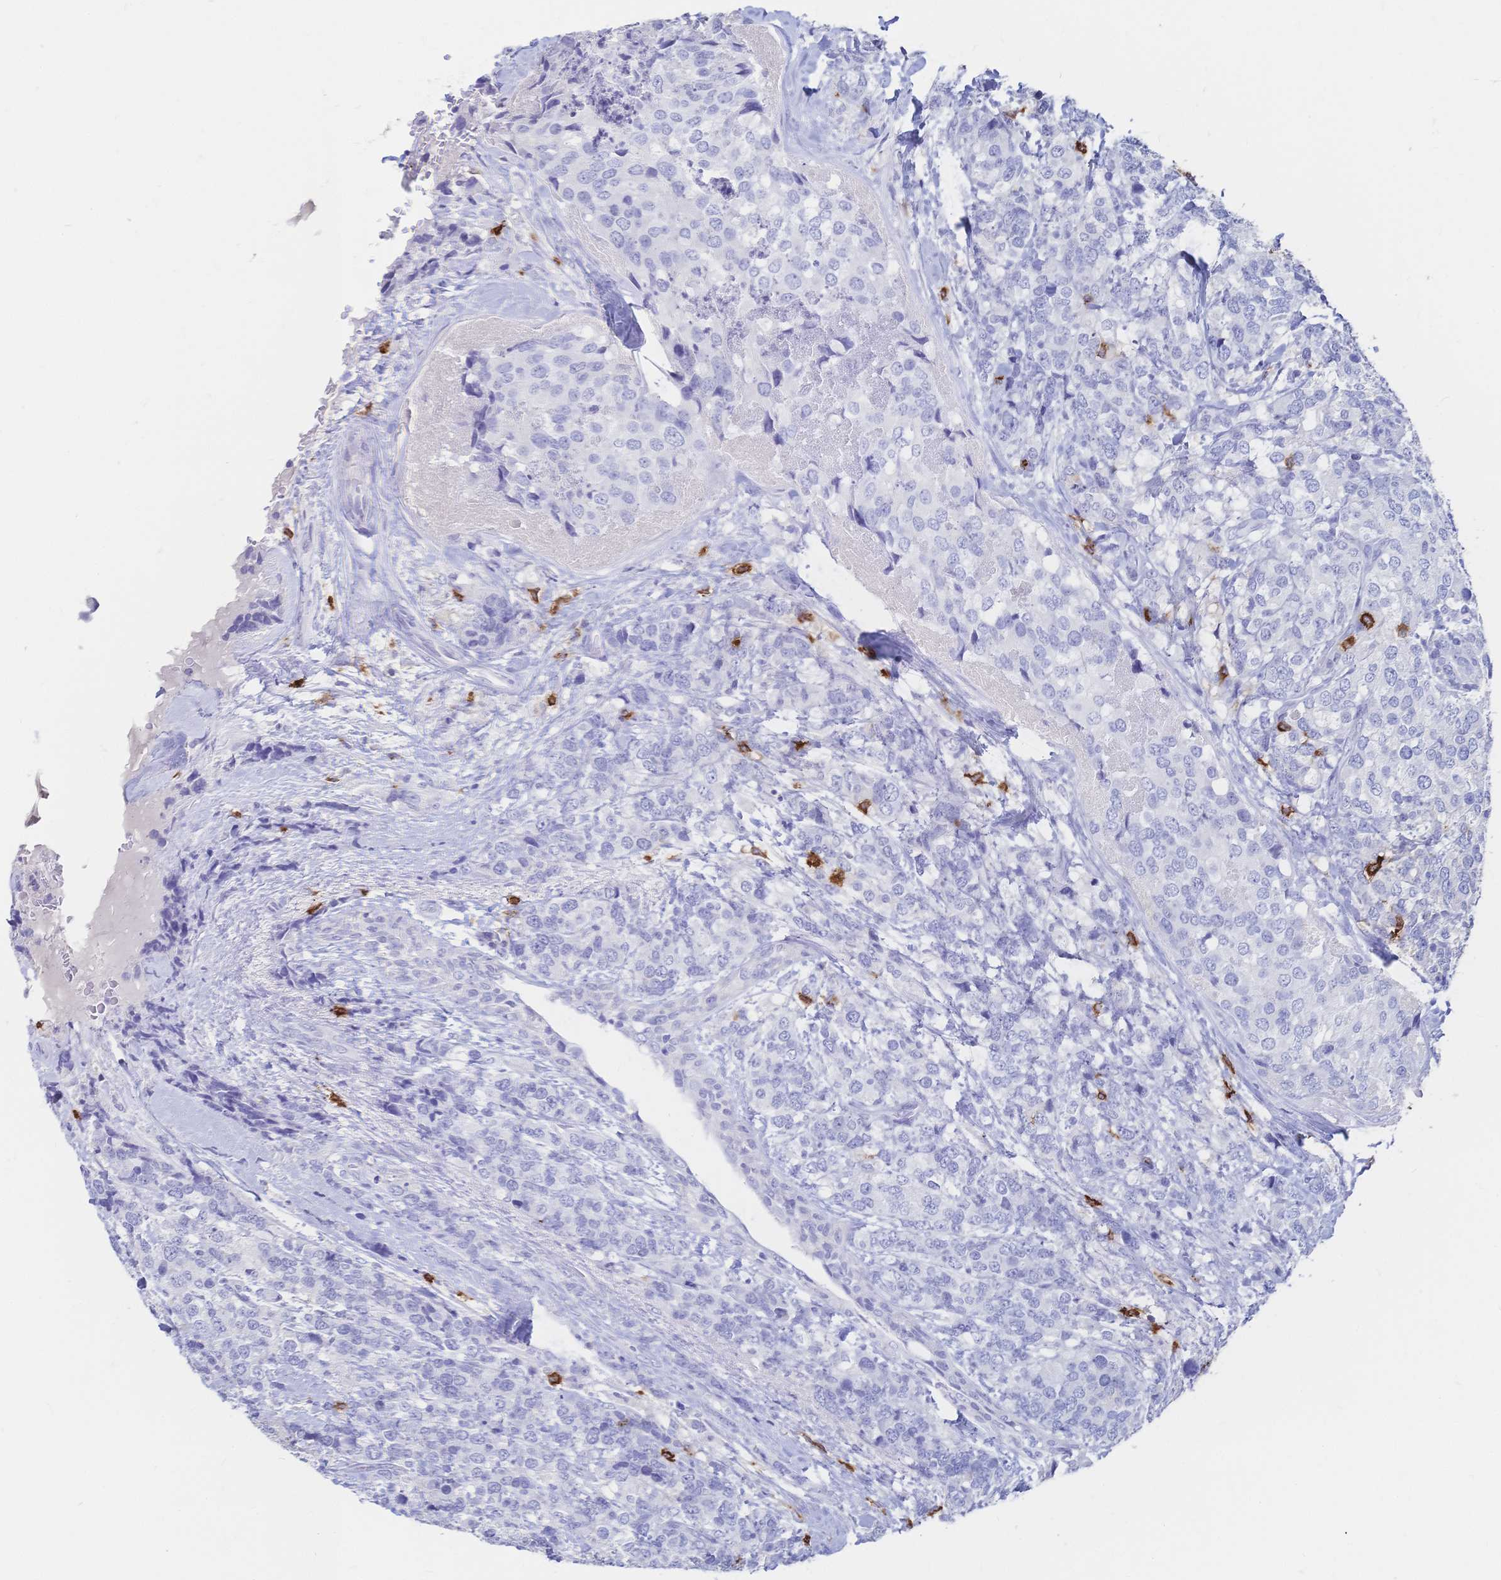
{"staining": {"intensity": "negative", "quantity": "none", "location": "none"}, "tissue": "breast cancer", "cell_type": "Tumor cells", "image_type": "cancer", "snomed": [{"axis": "morphology", "description": "Lobular carcinoma"}, {"axis": "topography", "description": "Breast"}], "caption": "Human breast cancer stained for a protein using immunohistochemistry shows no expression in tumor cells.", "gene": "IL2RB", "patient": {"sex": "female", "age": 59}}